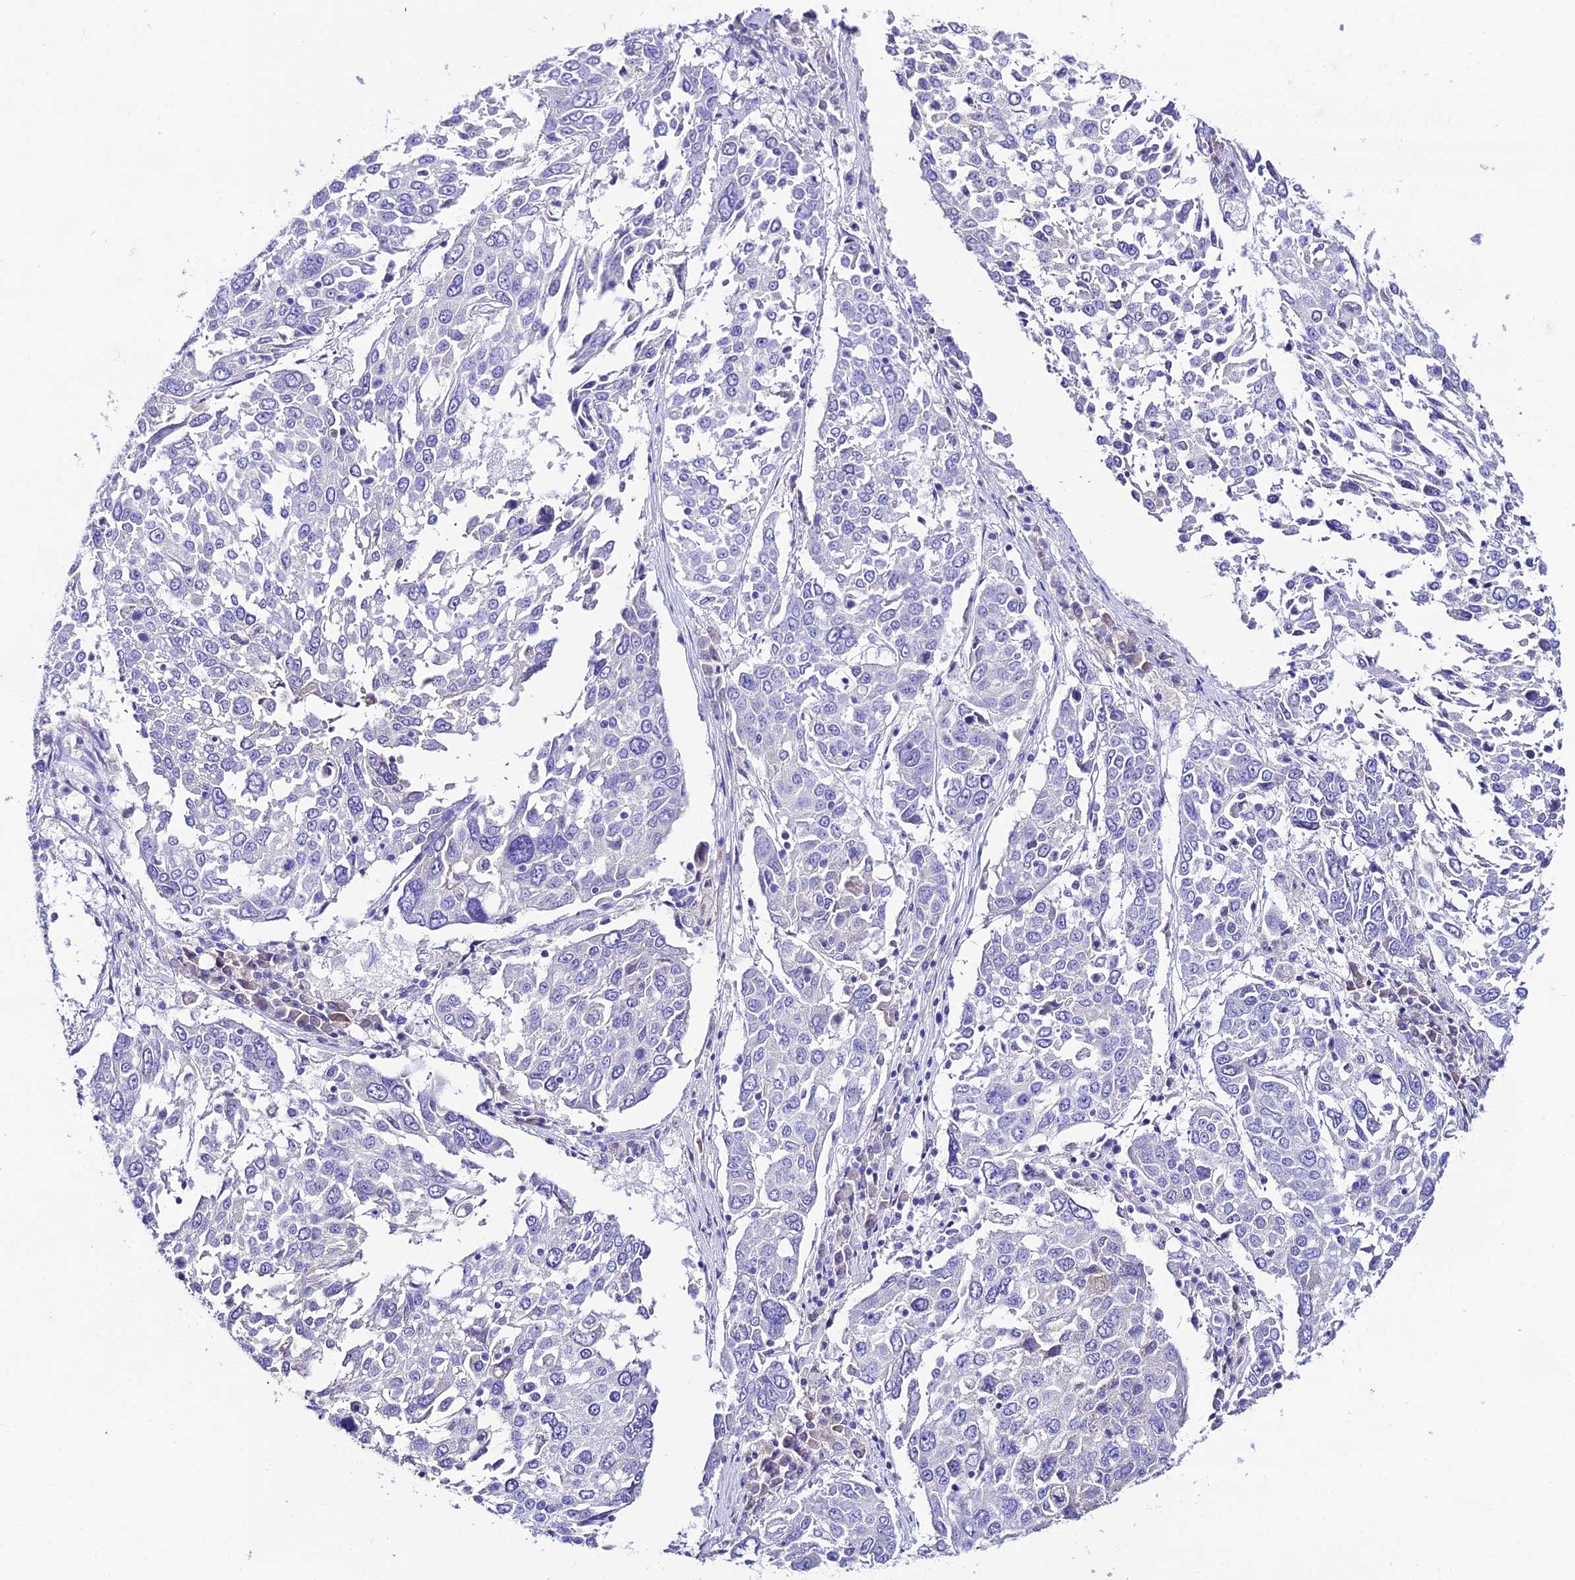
{"staining": {"intensity": "negative", "quantity": "none", "location": "none"}, "tissue": "lung cancer", "cell_type": "Tumor cells", "image_type": "cancer", "snomed": [{"axis": "morphology", "description": "Squamous cell carcinoma, NOS"}, {"axis": "topography", "description": "Lung"}], "caption": "Tumor cells show no significant staining in lung squamous cell carcinoma.", "gene": "NLRP6", "patient": {"sex": "male", "age": 65}}